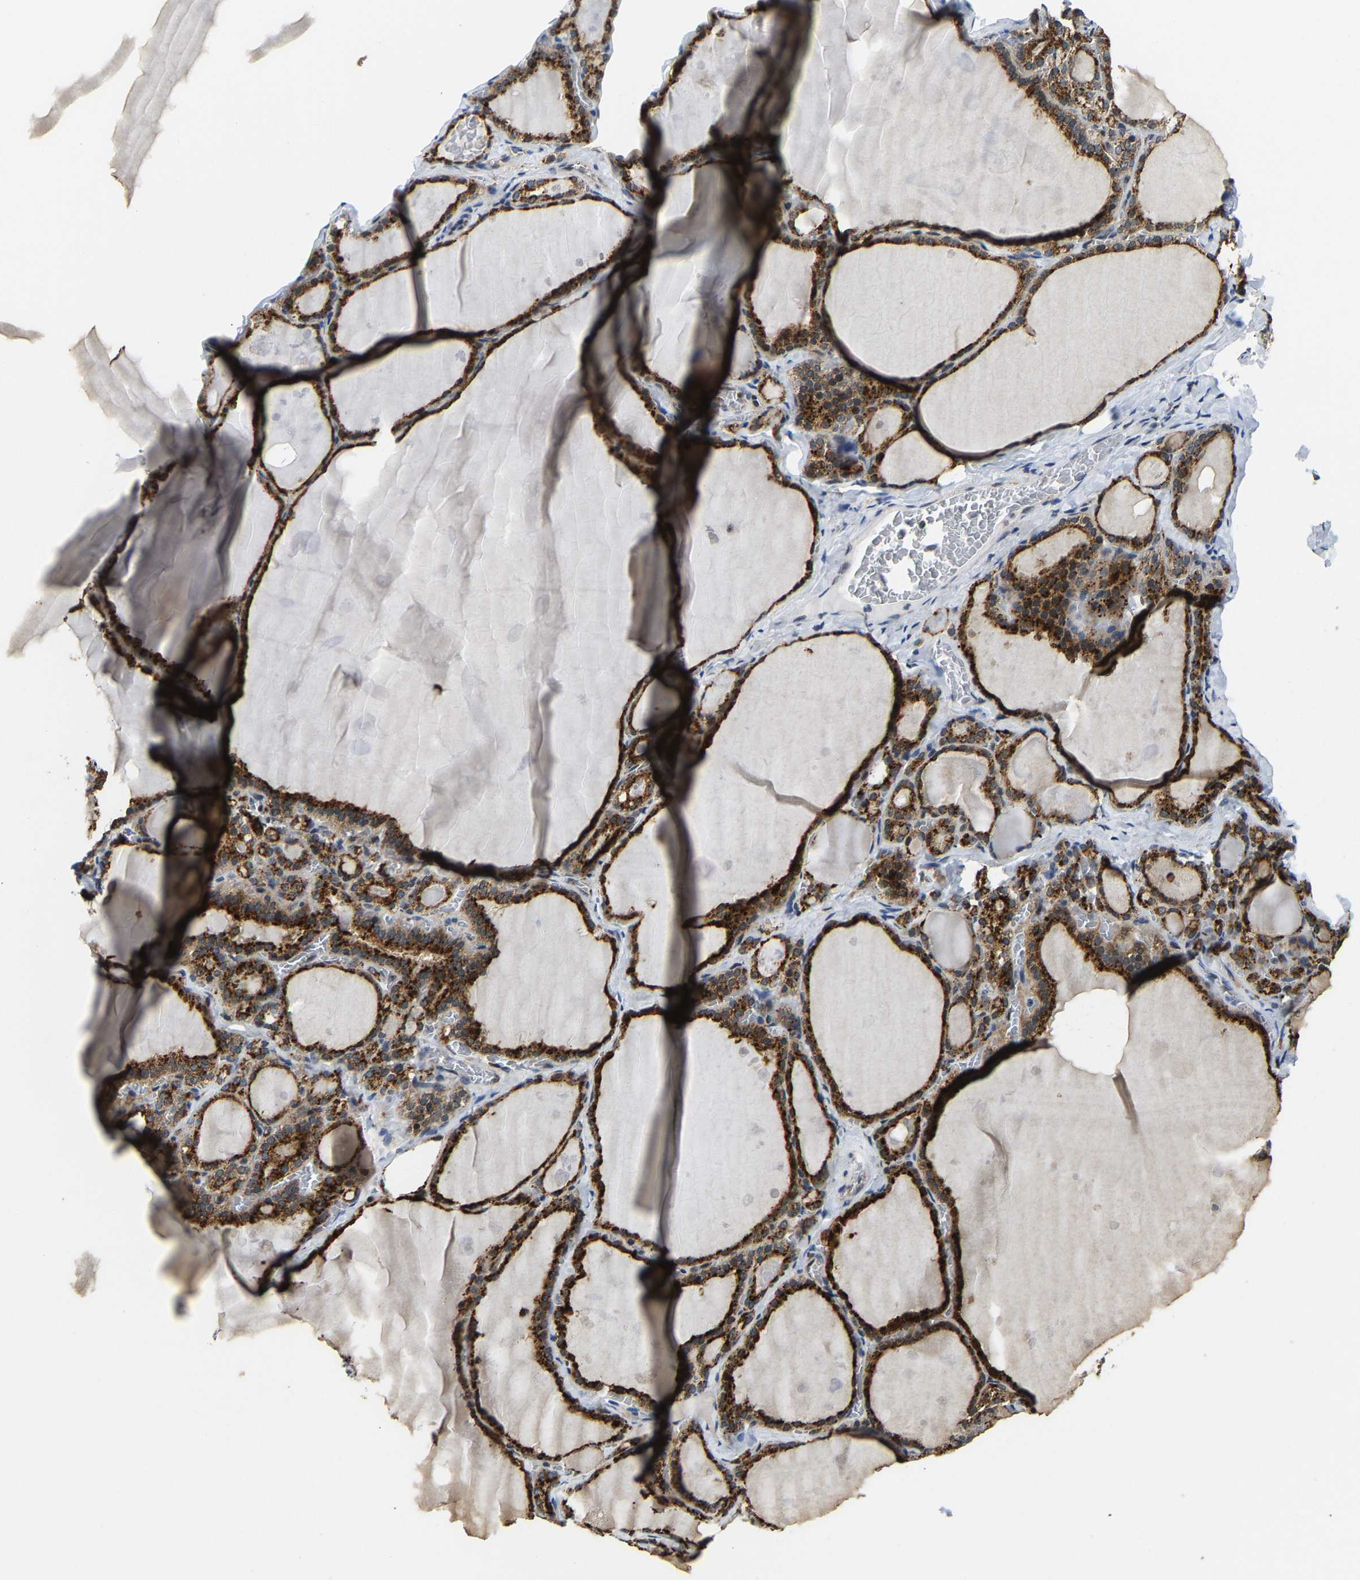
{"staining": {"intensity": "strong", "quantity": ">75%", "location": "cytoplasmic/membranous"}, "tissue": "thyroid gland", "cell_type": "Glandular cells", "image_type": "normal", "snomed": [{"axis": "morphology", "description": "Normal tissue, NOS"}, {"axis": "topography", "description": "Thyroid gland"}], "caption": "IHC of normal thyroid gland demonstrates high levels of strong cytoplasmic/membranous expression in approximately >75% of glandular cells.", "gene": "GIMAP7", "patient": {"sex": "male", "age": 56}}